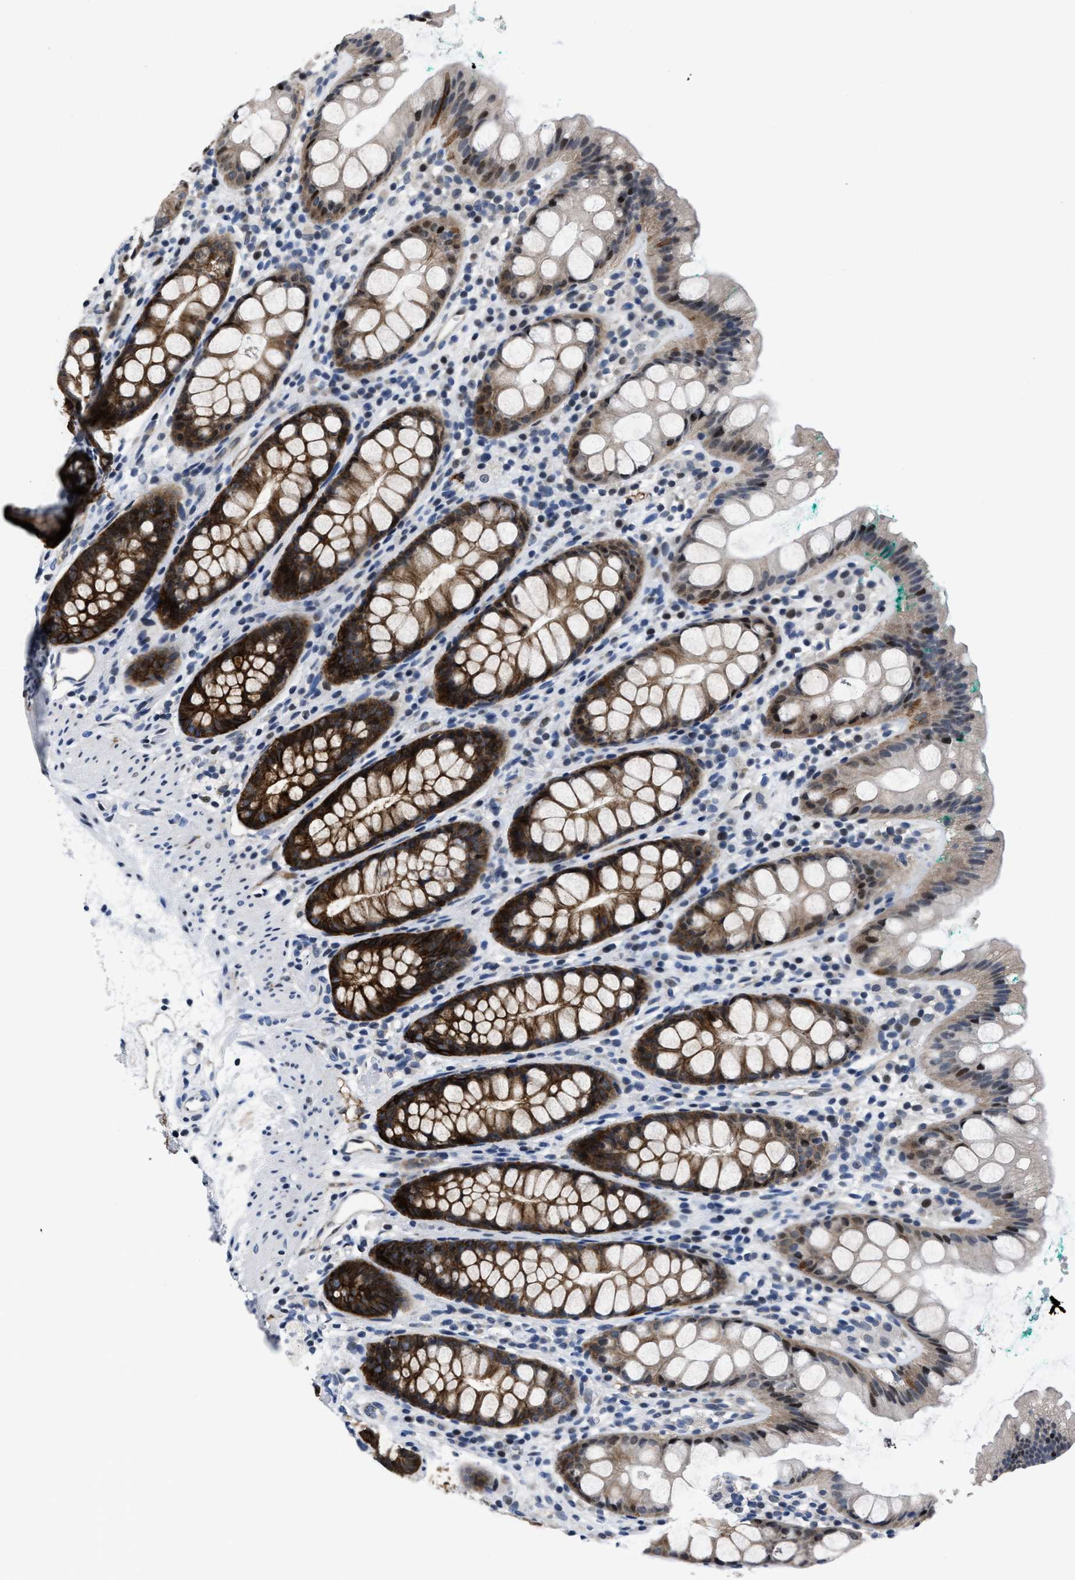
{"staining": {"intensity": "strong", "quantity": ">75%", "location": "cytoplasmic/membranous,nuclear"}, "tissue": "rectum", "cell_type": "Glandular cells", "image_type": "normal", "snomed": [{"axis": "morphology", "description": "Normal tissue, NOS"}, {"axis": "topography", "description": "Rectum"}], "caption": "Immunohistochemical staining of unremarkable human rectum shows high levels of strong cytoplasmic/membranous,nuclear expression in approximately >75% of glandular cells. Nuclei are stained in blue.", "gene": "MARCKSL1", "patient": {"sex": "female", "age": 65}}